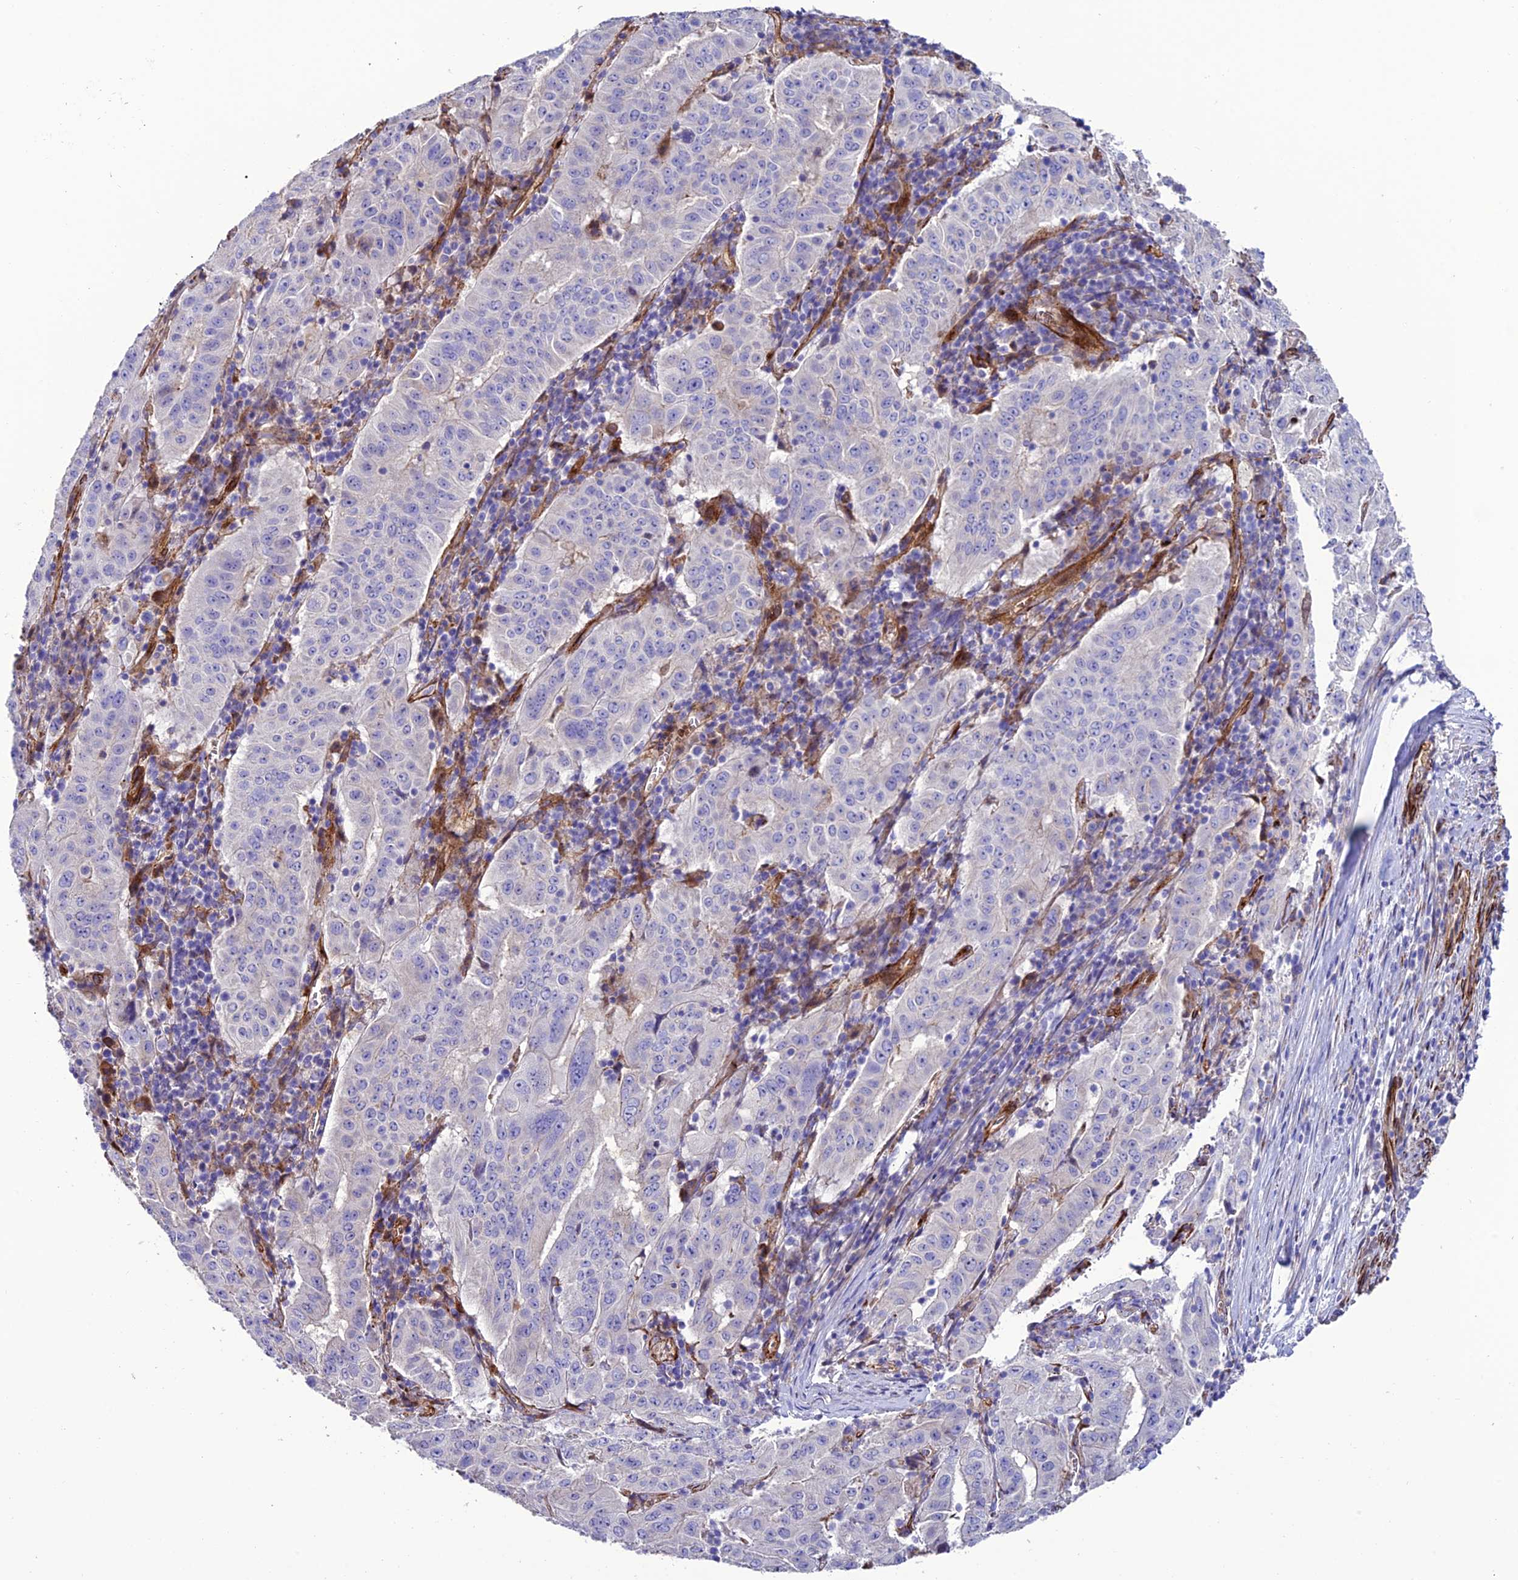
{"staining": {"intensity": "negative", "quantity": "none", "location": "none"}, "tissue": "pancreatic cancer", "cell_type": "Tumor cells", "image_type": "cancer", "snomed": [{"axis": "morphology", "description": "Adenocarcinoma, NOS"}, {"axis": "topography", "description": "Pancreas"}], "caption": "Tumor cells show no significant protein expression in pancreatic cancer (adenocarcinoma).", "gene": "REX1BD", "patient": {"sex": "male", "age": 63}}